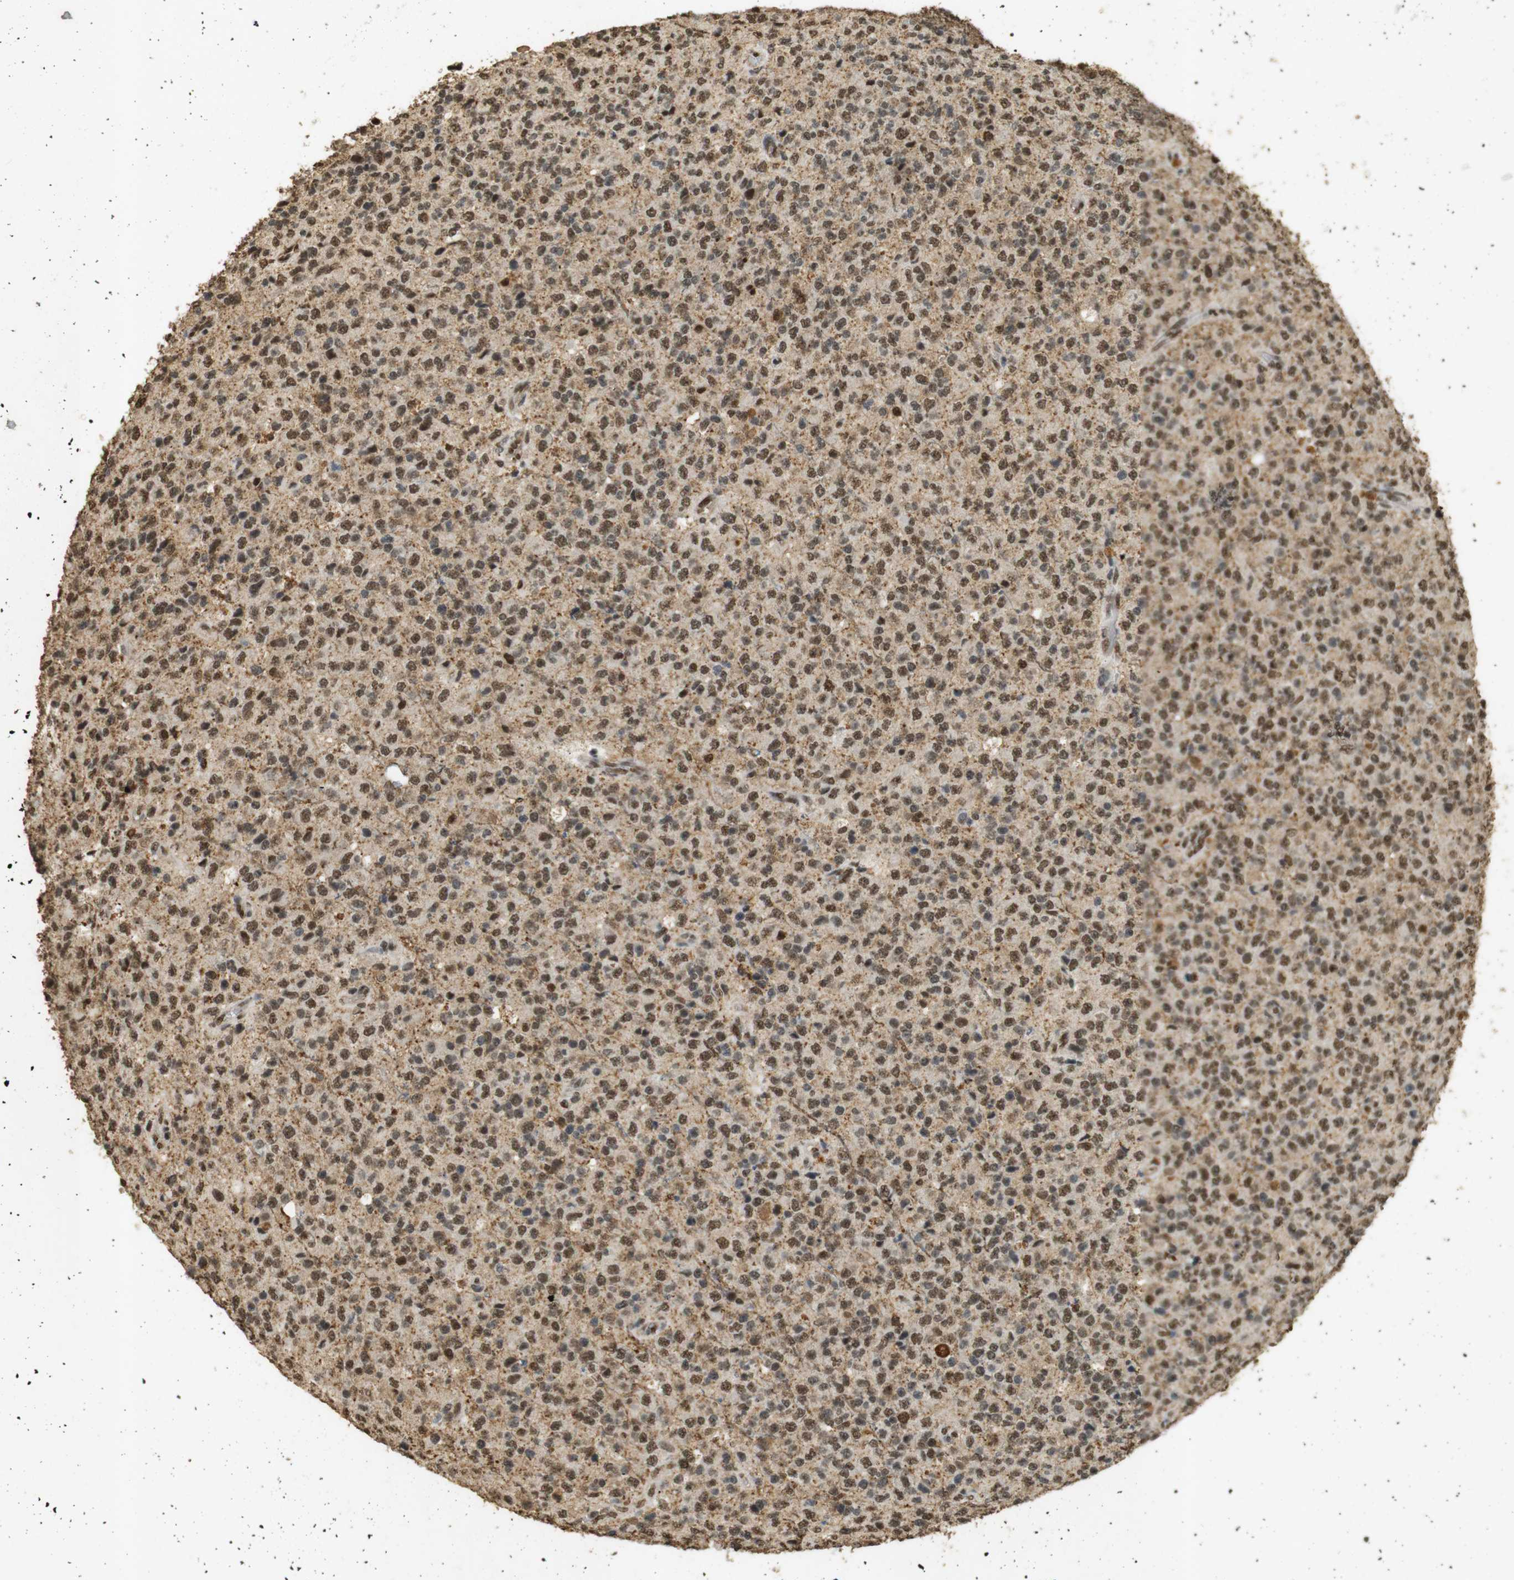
{"staining": {"intensity": "moderate", "quantity": ">75%", "location": "nuclear"}, "tissue": "glioma", "cell_type": "Tumor cells", "image_type": "cancer", "snomed": [{"axis": "morphology", "description": "Glioma, malignant, High grade"}, {"axis": "topography", "description": "pancreas cauda"}], "caption": "The immunohistochemical stain shows moderate nuclear positivity in tumor cells of glioma tissue. Nuclei are stained in blue.", "gene": "GATA4", "patient": {"sex": "male", "age": 60}}